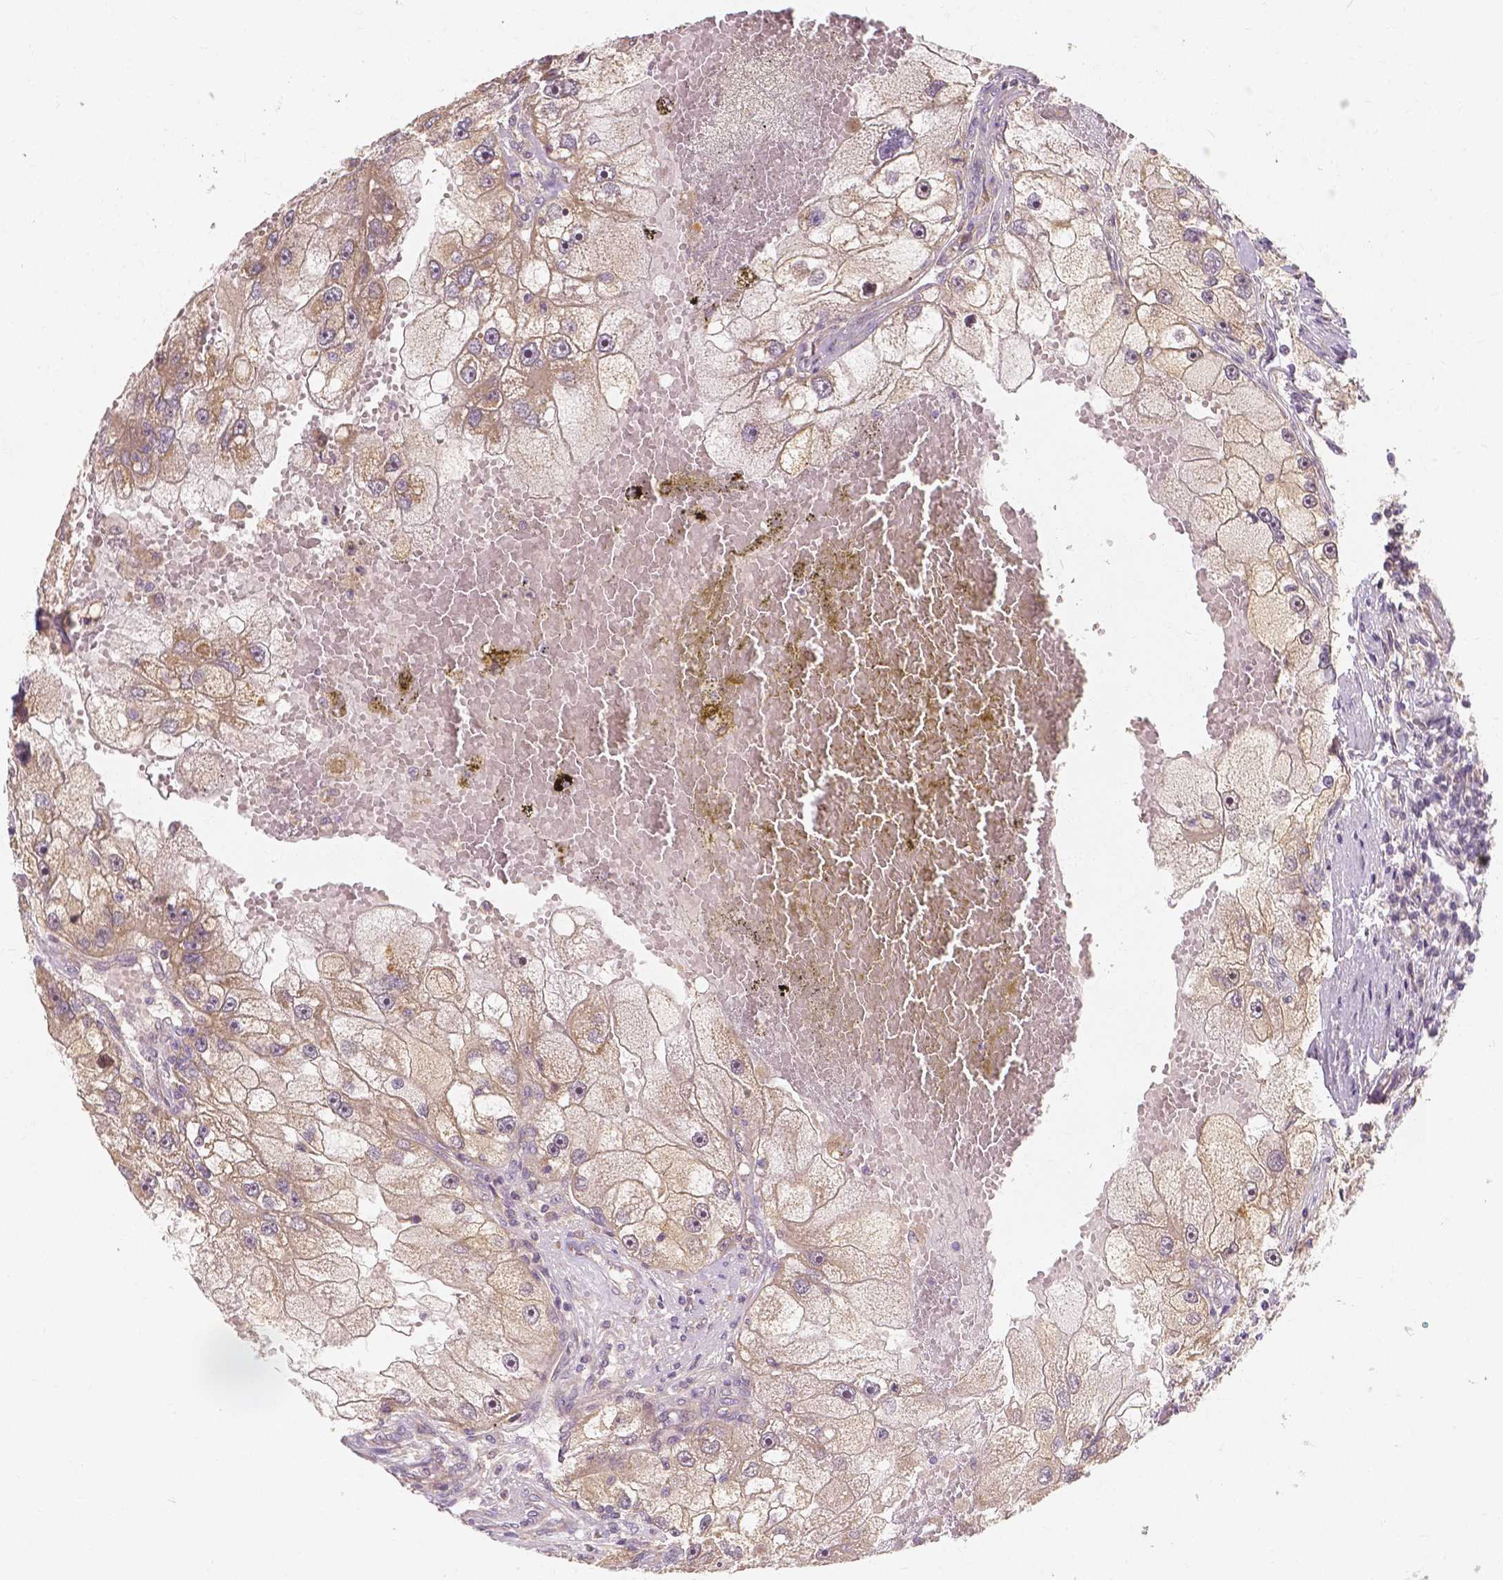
{"staining": {"intensity": "weak", "quantity": ">75%", "location": "cytoplasmic/membranous"}, "tissue": "renal cancer", "cell_type": "Tumor cells", "image_type": "cancer", "snomed": [{"axis": "morphology", "description": "Adenocarcinoma, NOS"}, {"axis": "topography", "description": "Kidney"}], "caption": "Immunohistochemical staining of renal adenocarcinoma demonstrates low levels of weak cytoplasmic/membranous protein staining in approximately >75% of tumor cells.", "gene": "SNX12", "patient": {"sex": "male", "age": 63}}